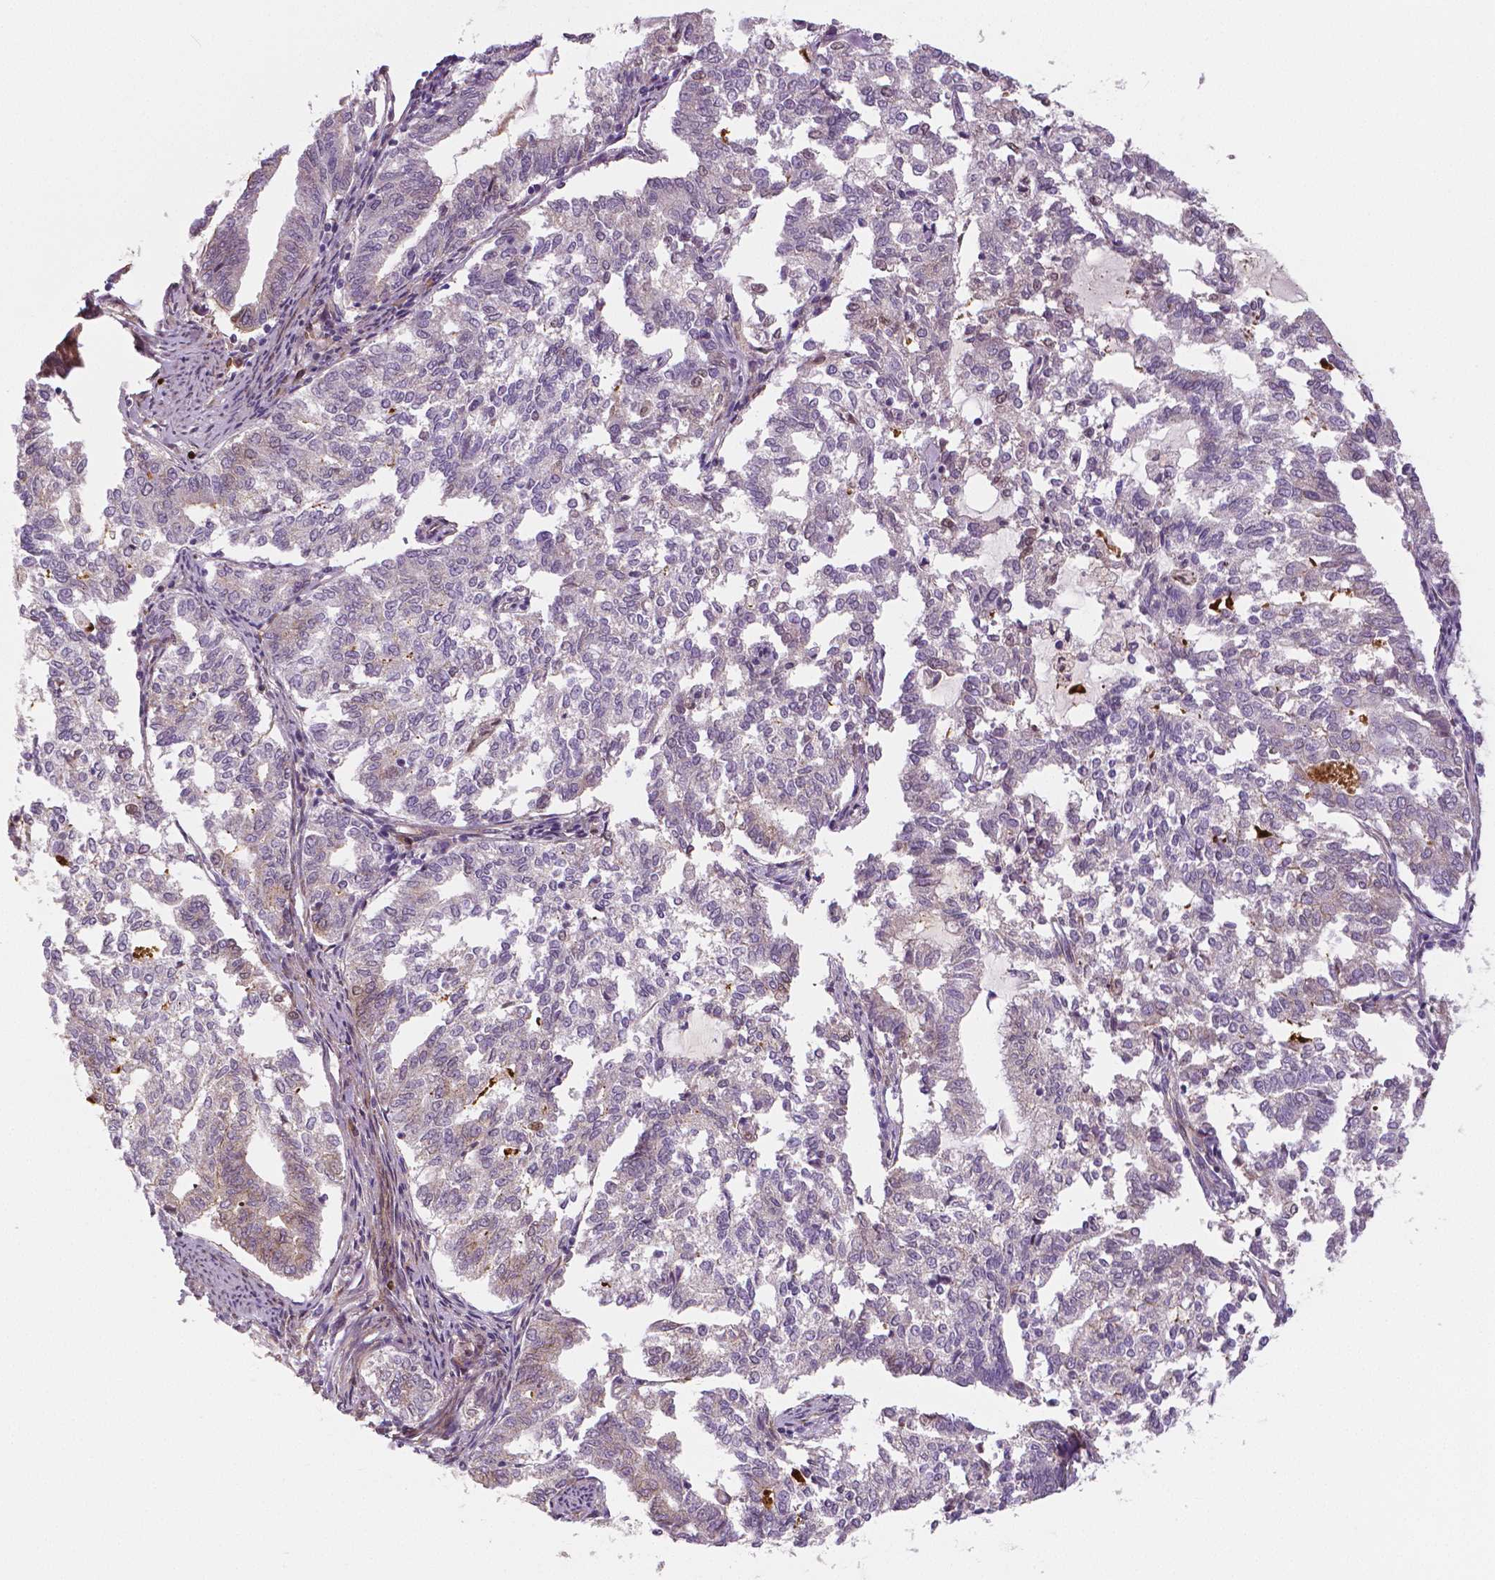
{"staining": {"intensity": "weak", "quantity": "25%-75%", "location": "cytoplasmic/membranous"}, "tissue": "endometrial cancer", "cell_type": "Tumor cells", "image_type": "cancer", "snomed": [{"axis": "morphology", "description": "Adenocarcinoma, NOS"}, {"axis": "topography", "description": "Endometrium"}], "caption": "Endometrial adenocarcinoma stained with a protein marker demonstrates weak staining in tumor cells.", "gene": "FLT1", "patient": {"sex": "female", "age": 79}}